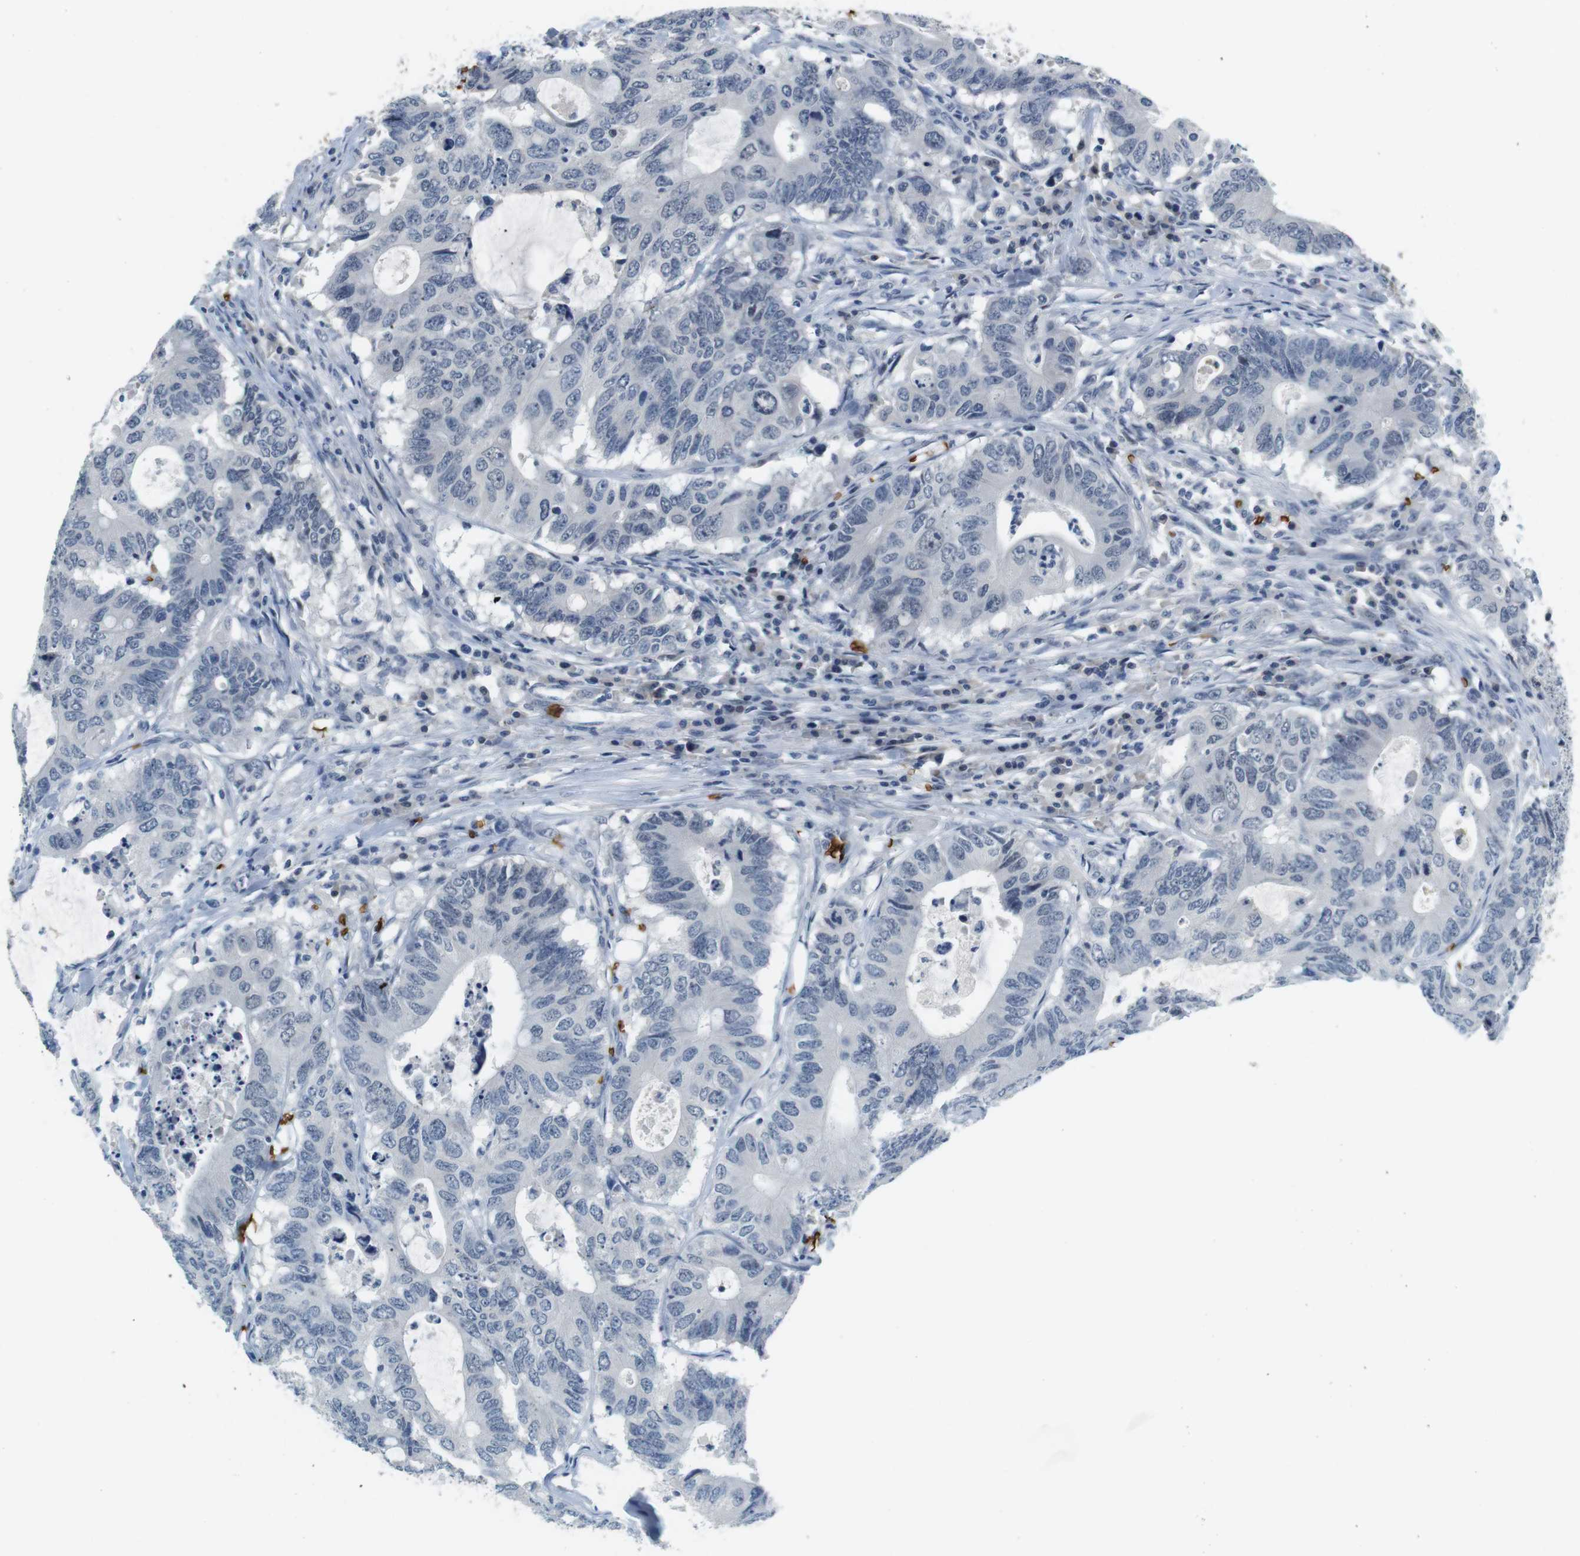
{"staining": {"intensity": "negative", "quantity": "none", "location": "none"}, "tissue": "colorectal cancer", "cell_type": "Tumor cells", "image_type": "cancer", "snomed": [{"axis": "morphology", "description": "Adenocarcinoma, NOS"}, {"axis": "topography", "description": "Colon"}], "caption": "This is an immunohistochemistry image of human adenocarcinoma (colorectal). There is no staining in tumor cells.", "gene": "SLC4A1", "patient": {"sex": "male", "age": 71}}